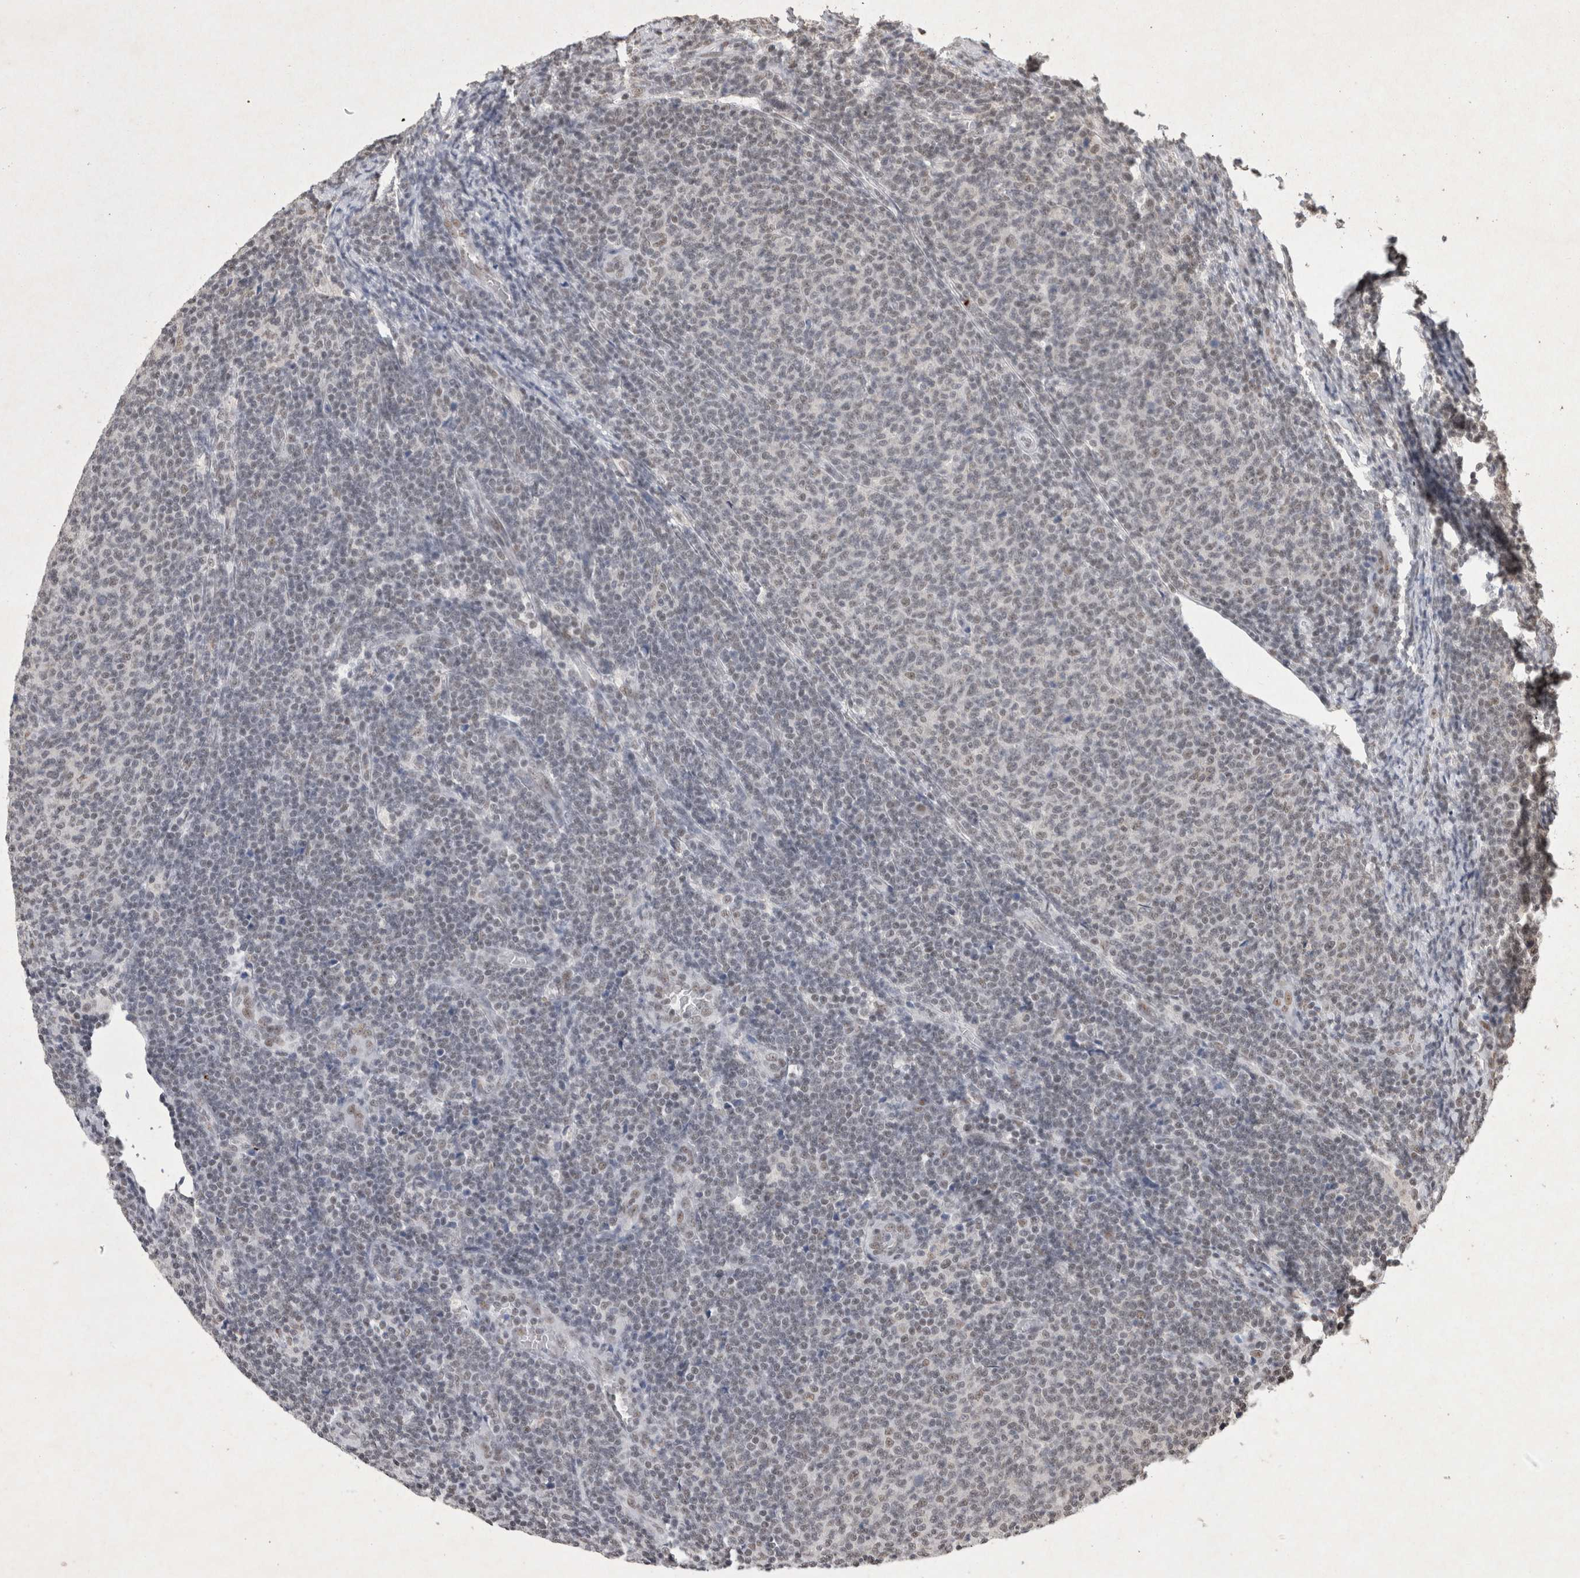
{"staining": {"intensity": "weak", "quantity": "<25%", "location": "nuclear"}, "tissue": "lymphoma", "cell_type": "Tumor cells", "image_type": "cancer", "snomed": [{"axis": "morphology", "description": "Malignant lymphoma, non-Hodgkin's type, Low grade"}, {"axis": "topography", "description": "Lymph node"}], "caption": "There is no significant expression in tumor cells of malignant lymphoma, non-Hodgkin's type (low-grade).", "gene": "XRCC5", "patient": {"sex": "male", "age": 66}}